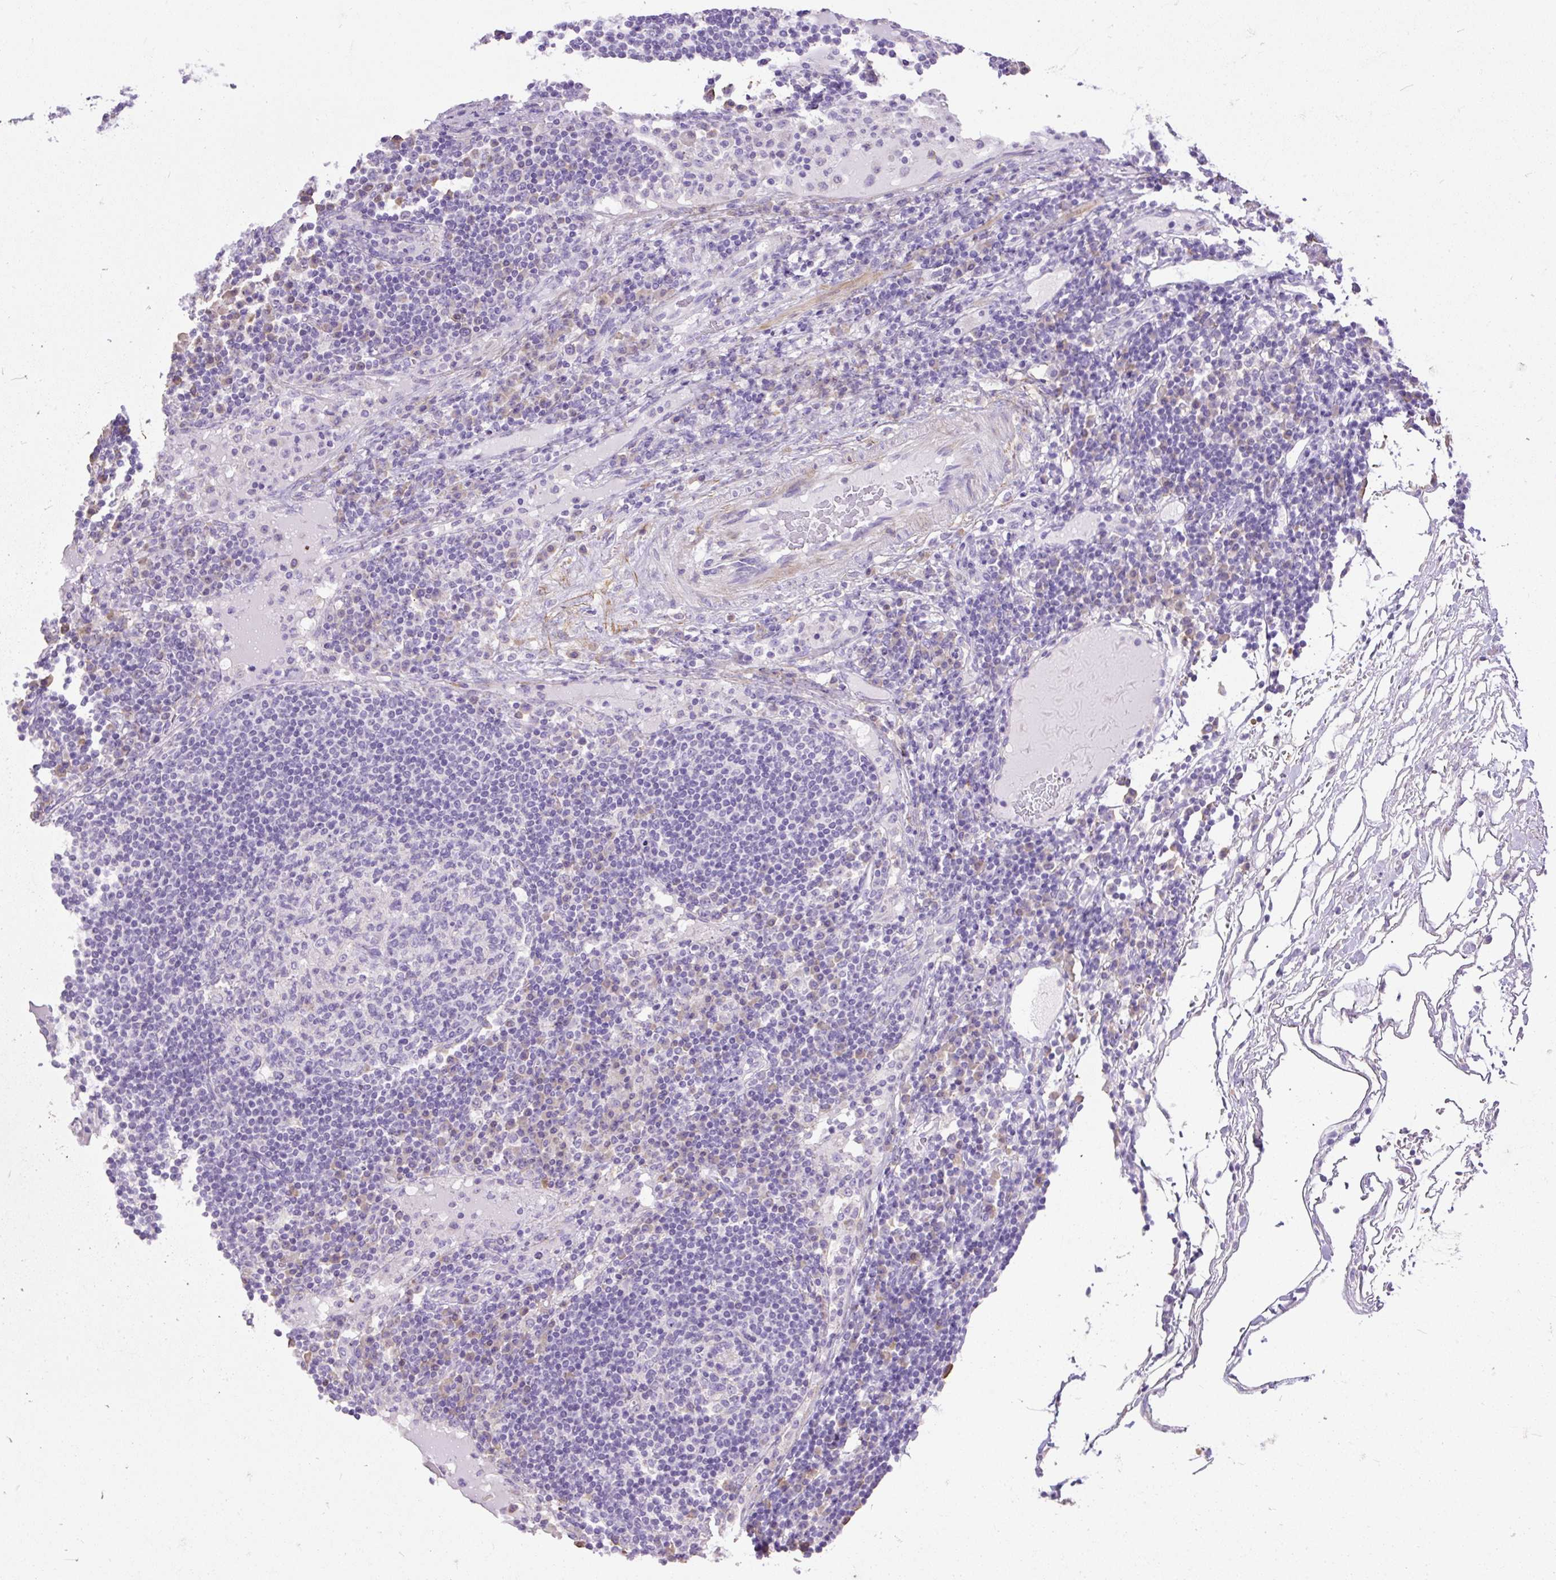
{"staining": {"intensity": "negative", "quantity": "none", "location": "none"}, "tissue": "lymph node", "cell_type": "Germinal center cells", "image_type": "normal", "snomed": [{"axis": "morphology", "description": "Normal tissue, NOS"}, {"axis": "topography", "description": "Lymph node"}], "caption": "There is no significant expression in germinal center cells of lymph node. (DAB IHC with hematoxylin counter stain).", "gene": "GBX1", "patient": {"sex": "female", "age": 53}}